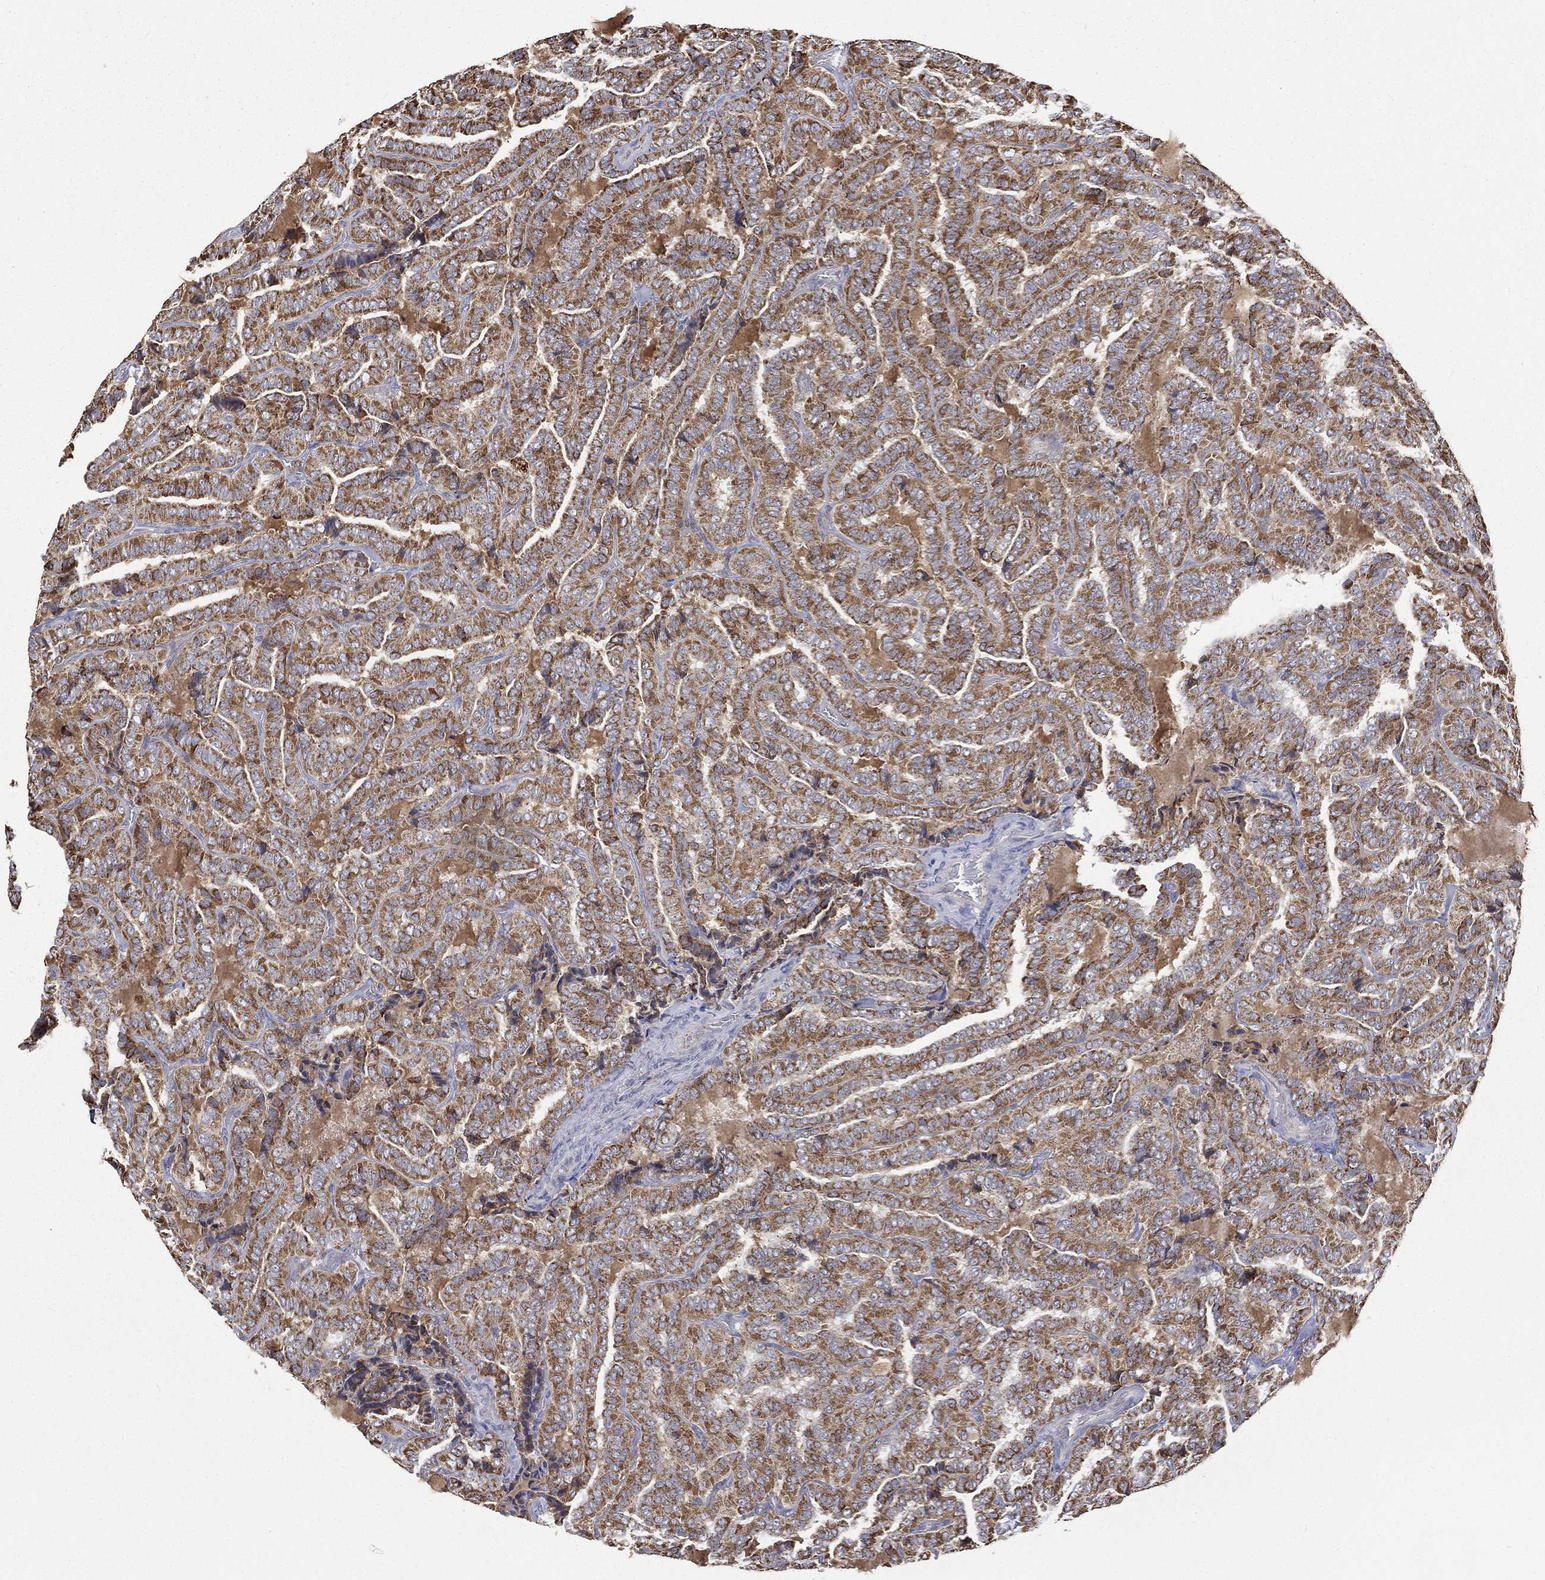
{"staining": {"intensity": "strong", "quantity": "25%-75%", "location": "cytoplasmic/membranous"}, "tissue": "thyroid cancer", "cell_type": "Tumor cells", "image_type": "cancer", "snomed": [{"axis": "morphology", "description": "Papillary adenocarcinoma, NOS"}, {"axis": "topography", "description": "Thyroid gland"}], "caption": "A micrograph of thyroid cancer (papillary adenocarcinoma) stained for a protein reveals strong cytoplasmic/membranous brown staining in tumor cells. The staining is performed using DAB brown chromogen to label protein expression. The nuclei are counter-stained blue using hematoxylin.", "gene": "RIN3", "patient": {"sex": "female", "age": 39}}